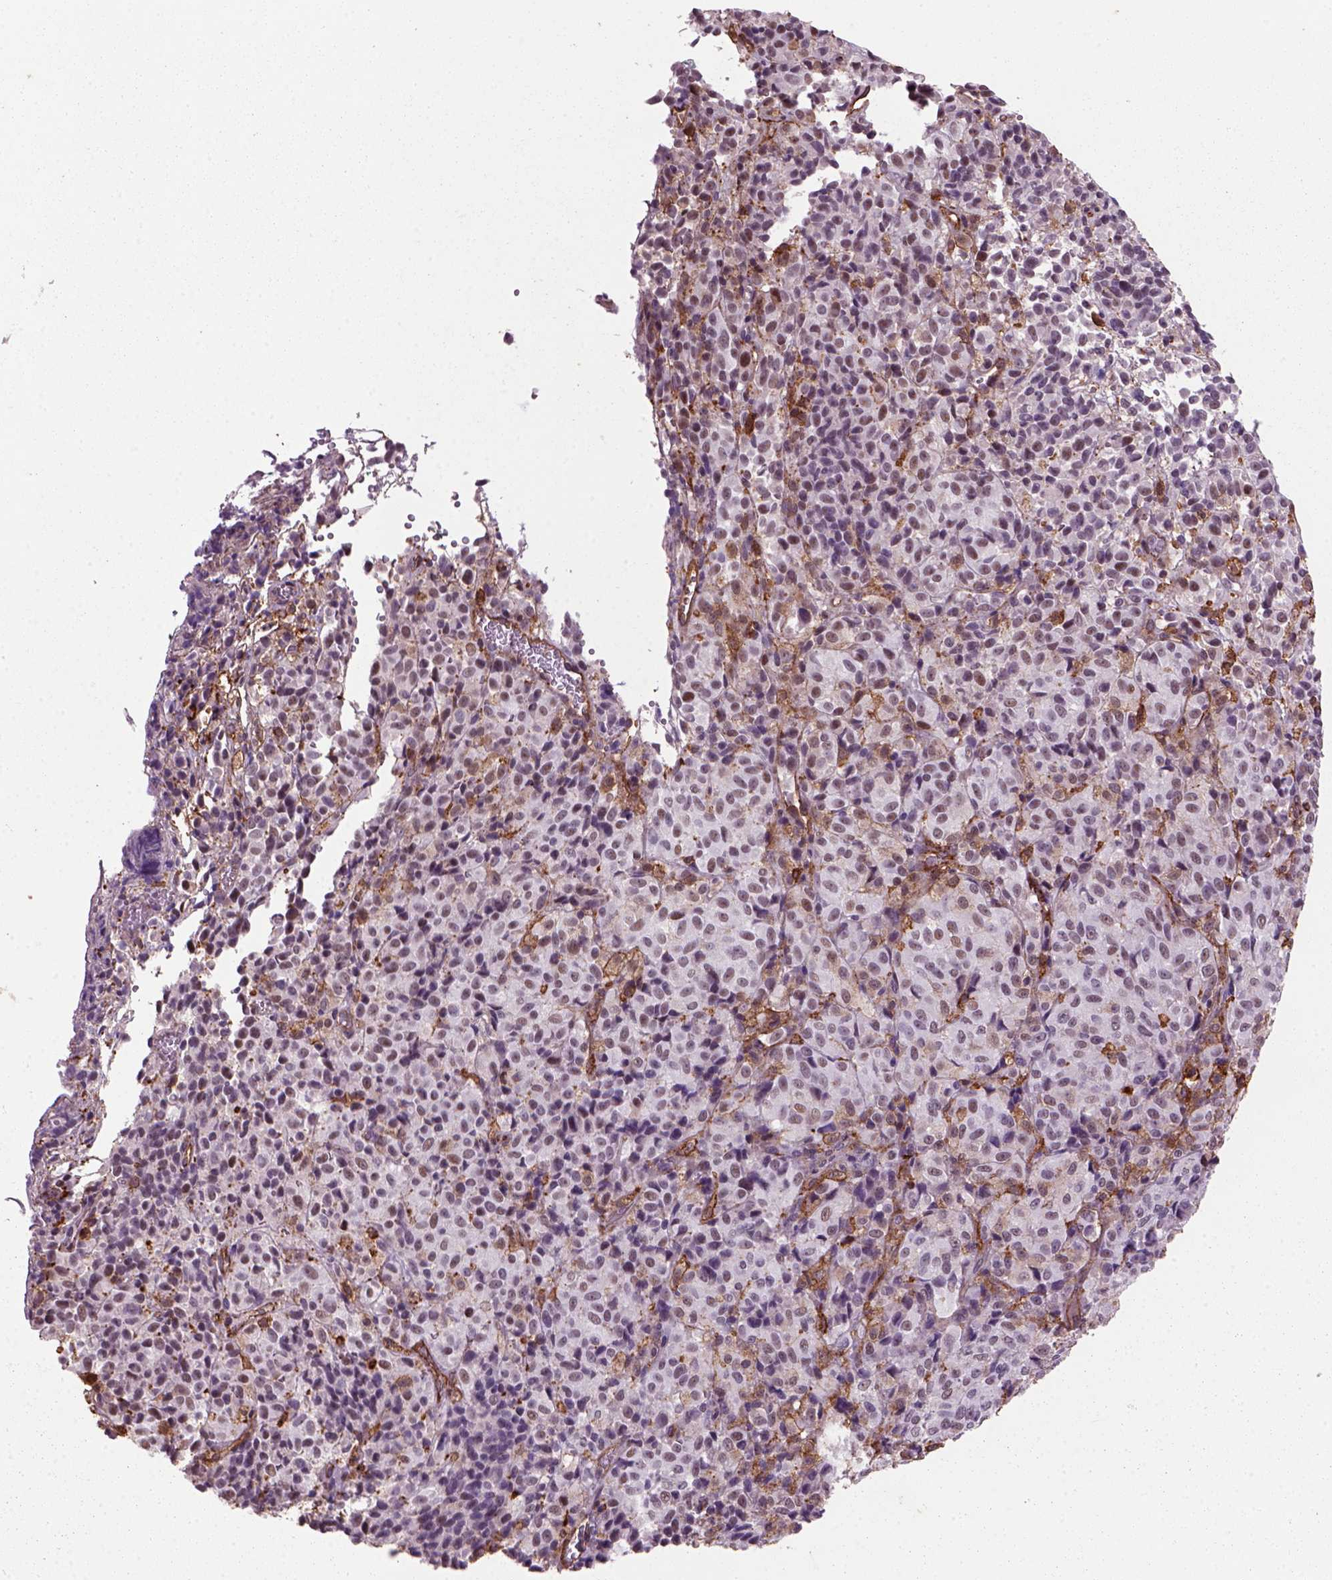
{"staining": {"intensity": "negative", "quantity": "none", "location": "none"}, "tissue": "melanoma", "cell_type": "Tumor cells", "image_type": "cancer", "snomed": [{"axis": "morphology", "description": "Malignant melanoma, Metastatic site"}, {"axis": "topography", "description": "Brain"}], "caption": "This is a image of immunohistochemistry (IHC) staining of melanoma, which shows no positivity in tumor cells.", "gene": "MARCKS", "patient": {"sex": "female", "age": 56}}